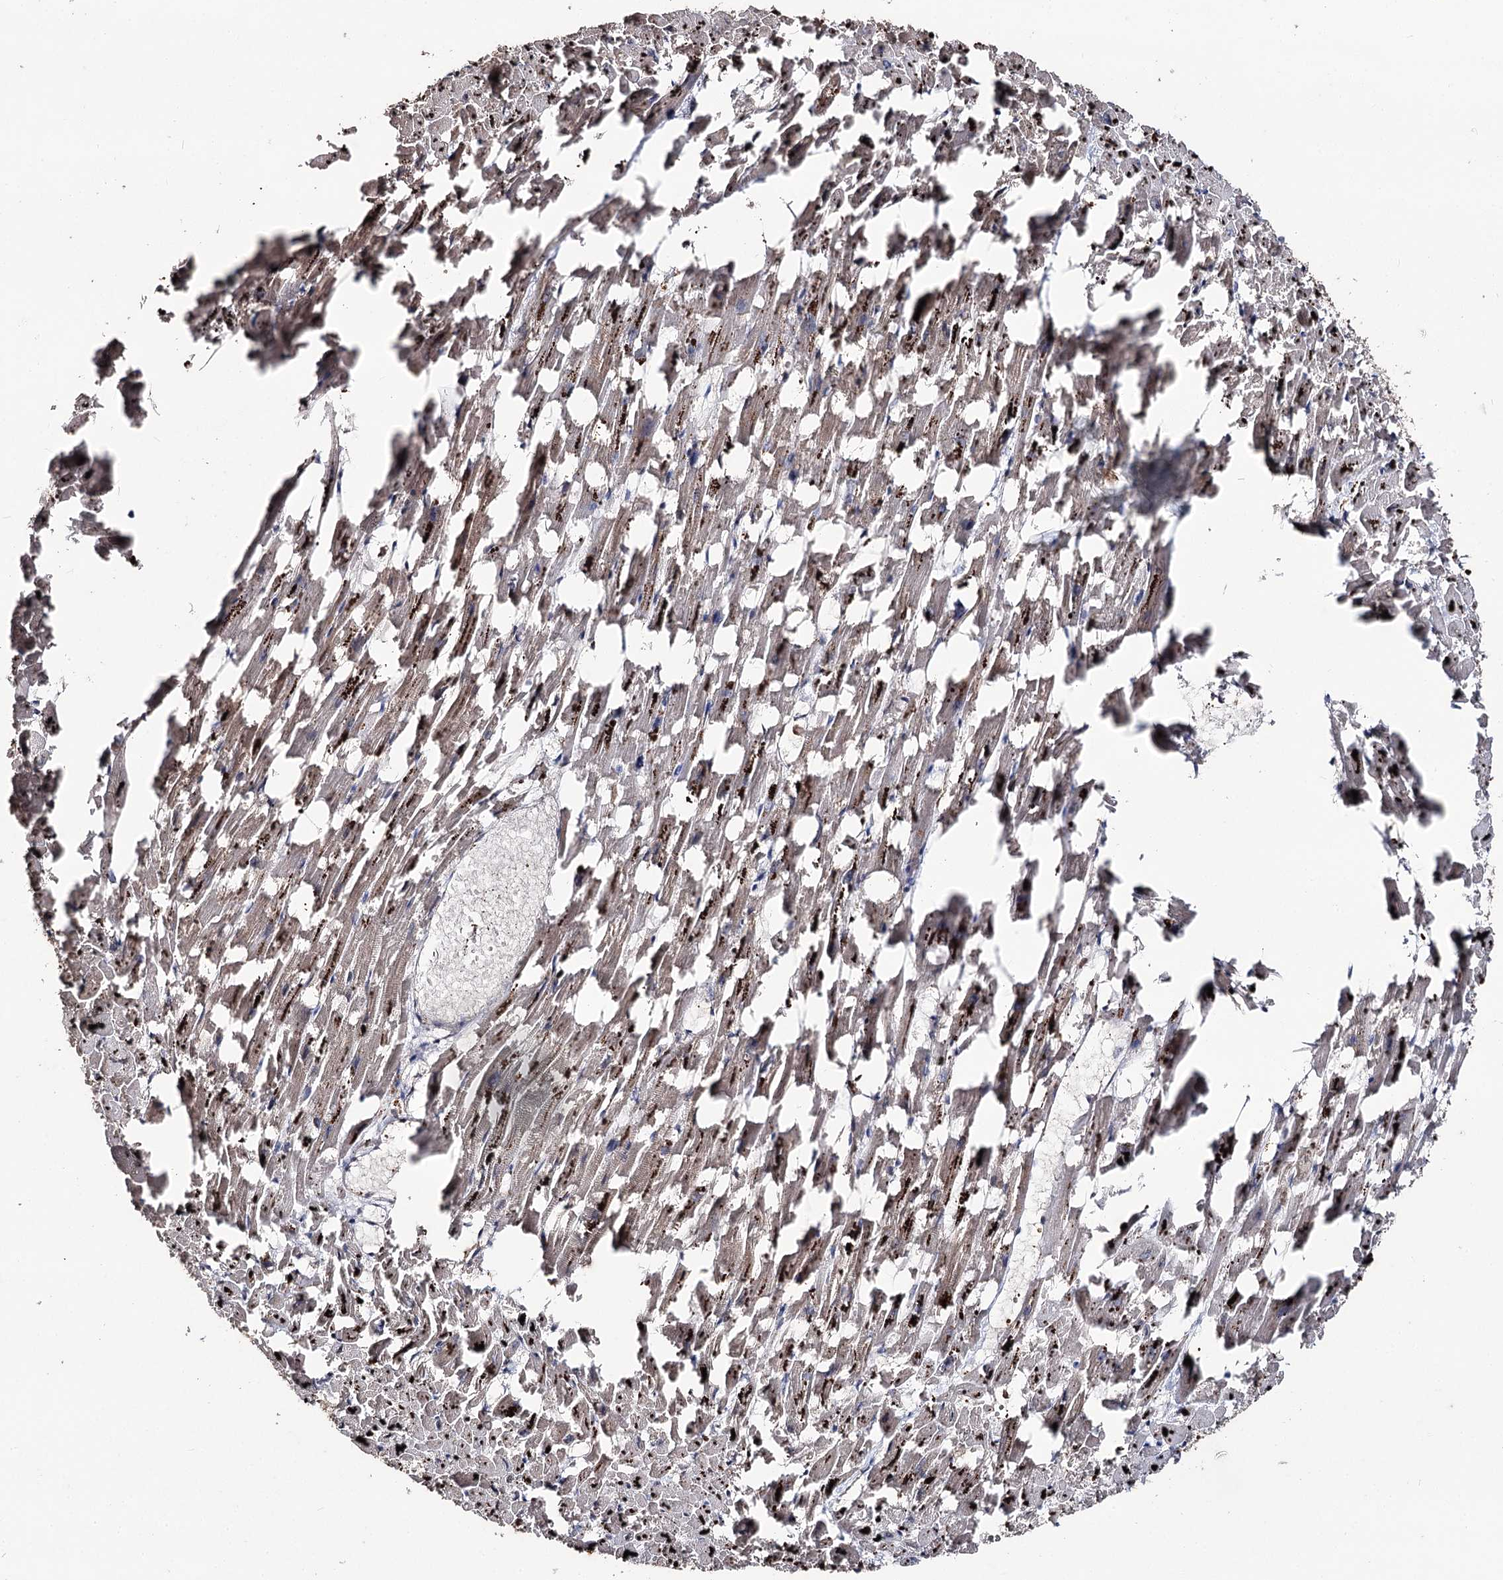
{"staining": {"intensity": "moderate", "quantity": "25%-75%", "location": "cytoplasmic/membranous"}, "tissue": "heart muscle", "cell_type": "Cardiomyocytes", "image_type": "normal", "snomed": [{"axis": "morphology", "description": "Normal tissue, NOS"}, {"axis": "topography", "description": "Heart"}], "caption": "Immunohistochemistry image of unremarkable heart muscle stained for a protein (brown), which exhibits medium levels of moderate cytoplasmic/membranous positivity in about 25%-75% of cardiomyocytes.", "gene": "FAM53B", "patient": {"sex": "female", "age": 64}}